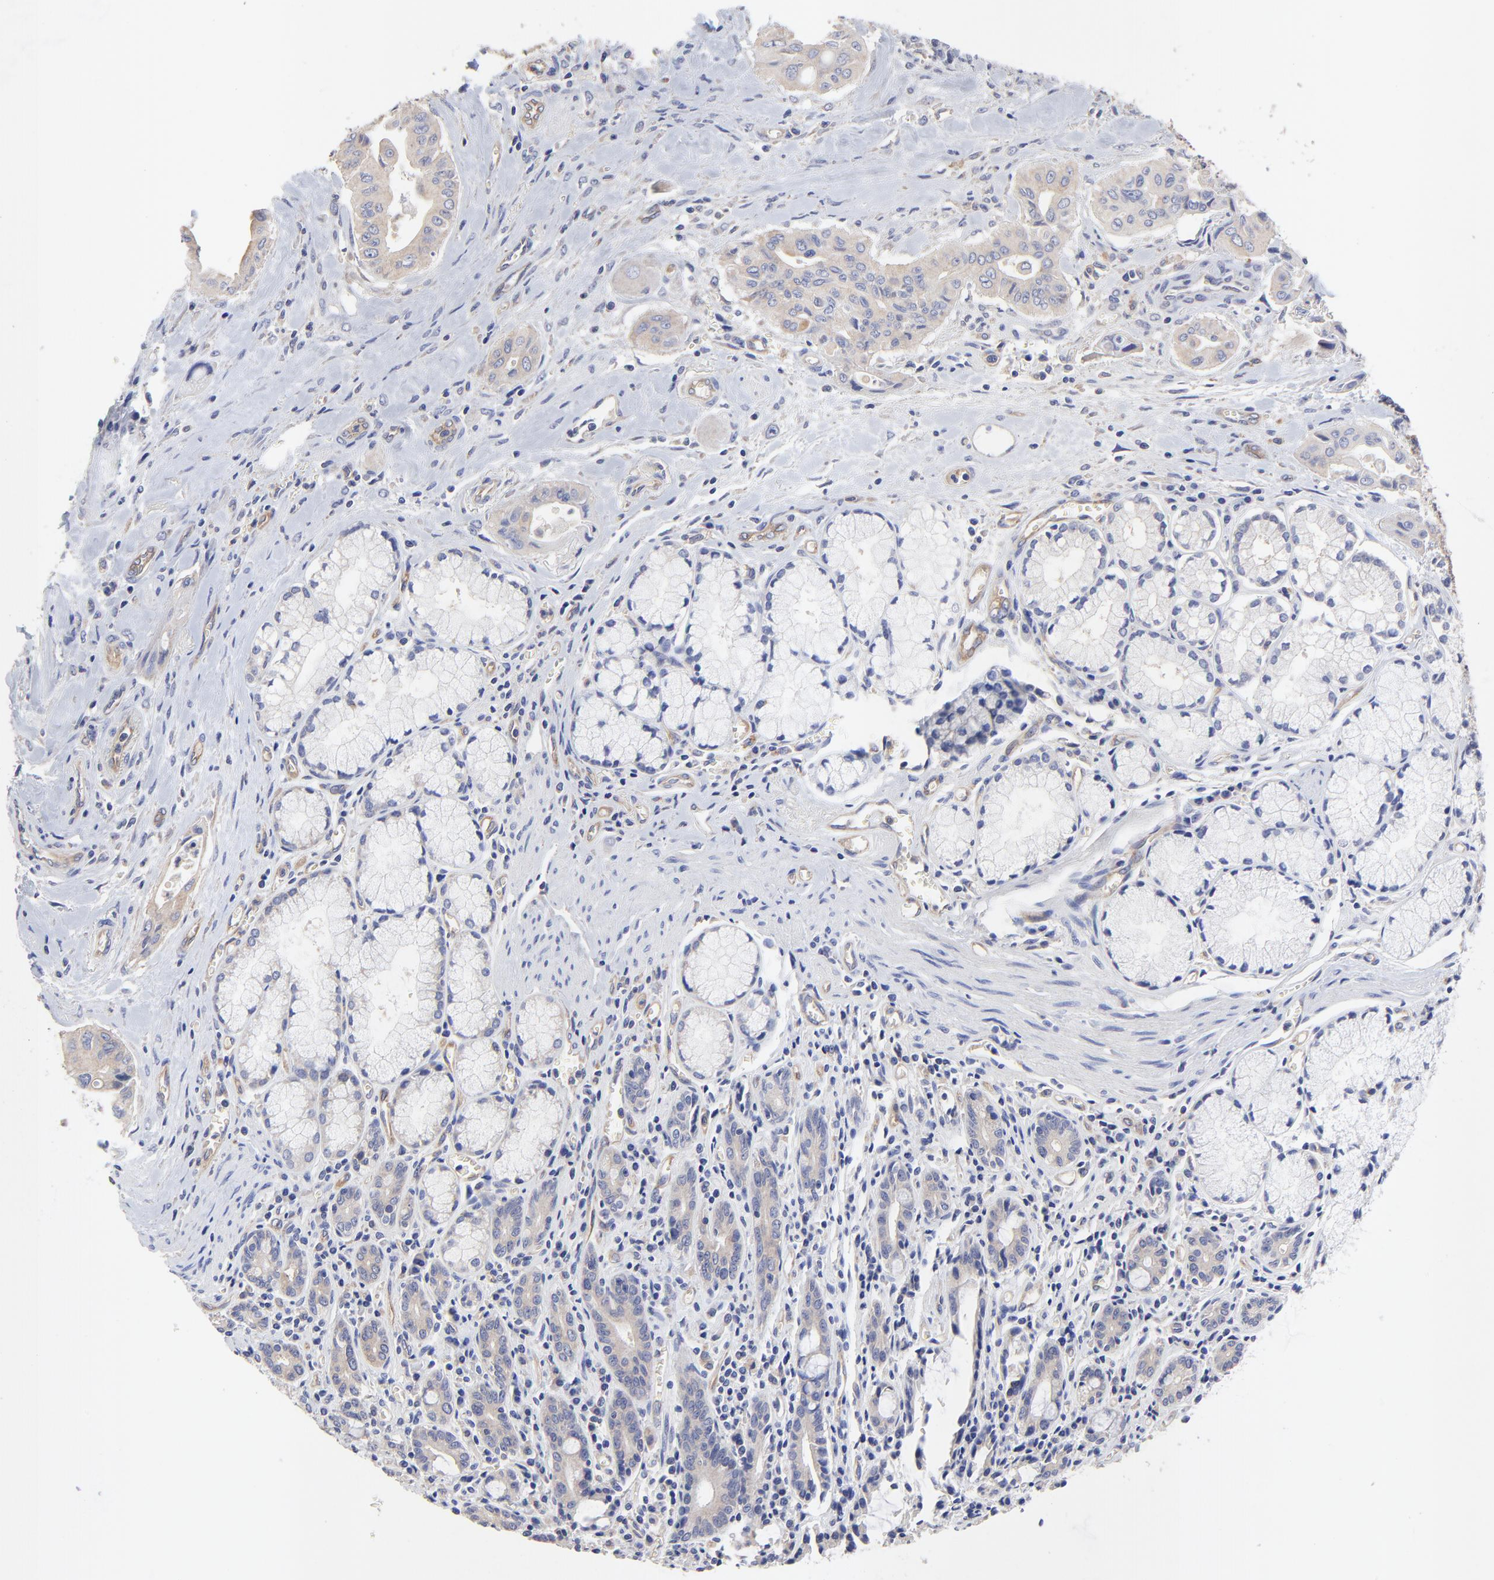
{"staining": {"intensity": "weak", "quantity": "<25%", "location": "cytoplasmic/membranous"}, "tissue": "pancreatic cancer", "cell_type": "Tumor cells", "image_type": "cancer", "snomed": [{"axis": "morphology", "description": "Adenocarcinoma, NOS"}, {"axis": "topography", "description": "Pancreas"}], "caption": "Pancreatic adenocarcinoma stained for a protein using immunohistochemistry (IHC) demonstrates no staining tumor cells.", "gene": "SULF2", "patient": {"sex": "male", "age": 77}}